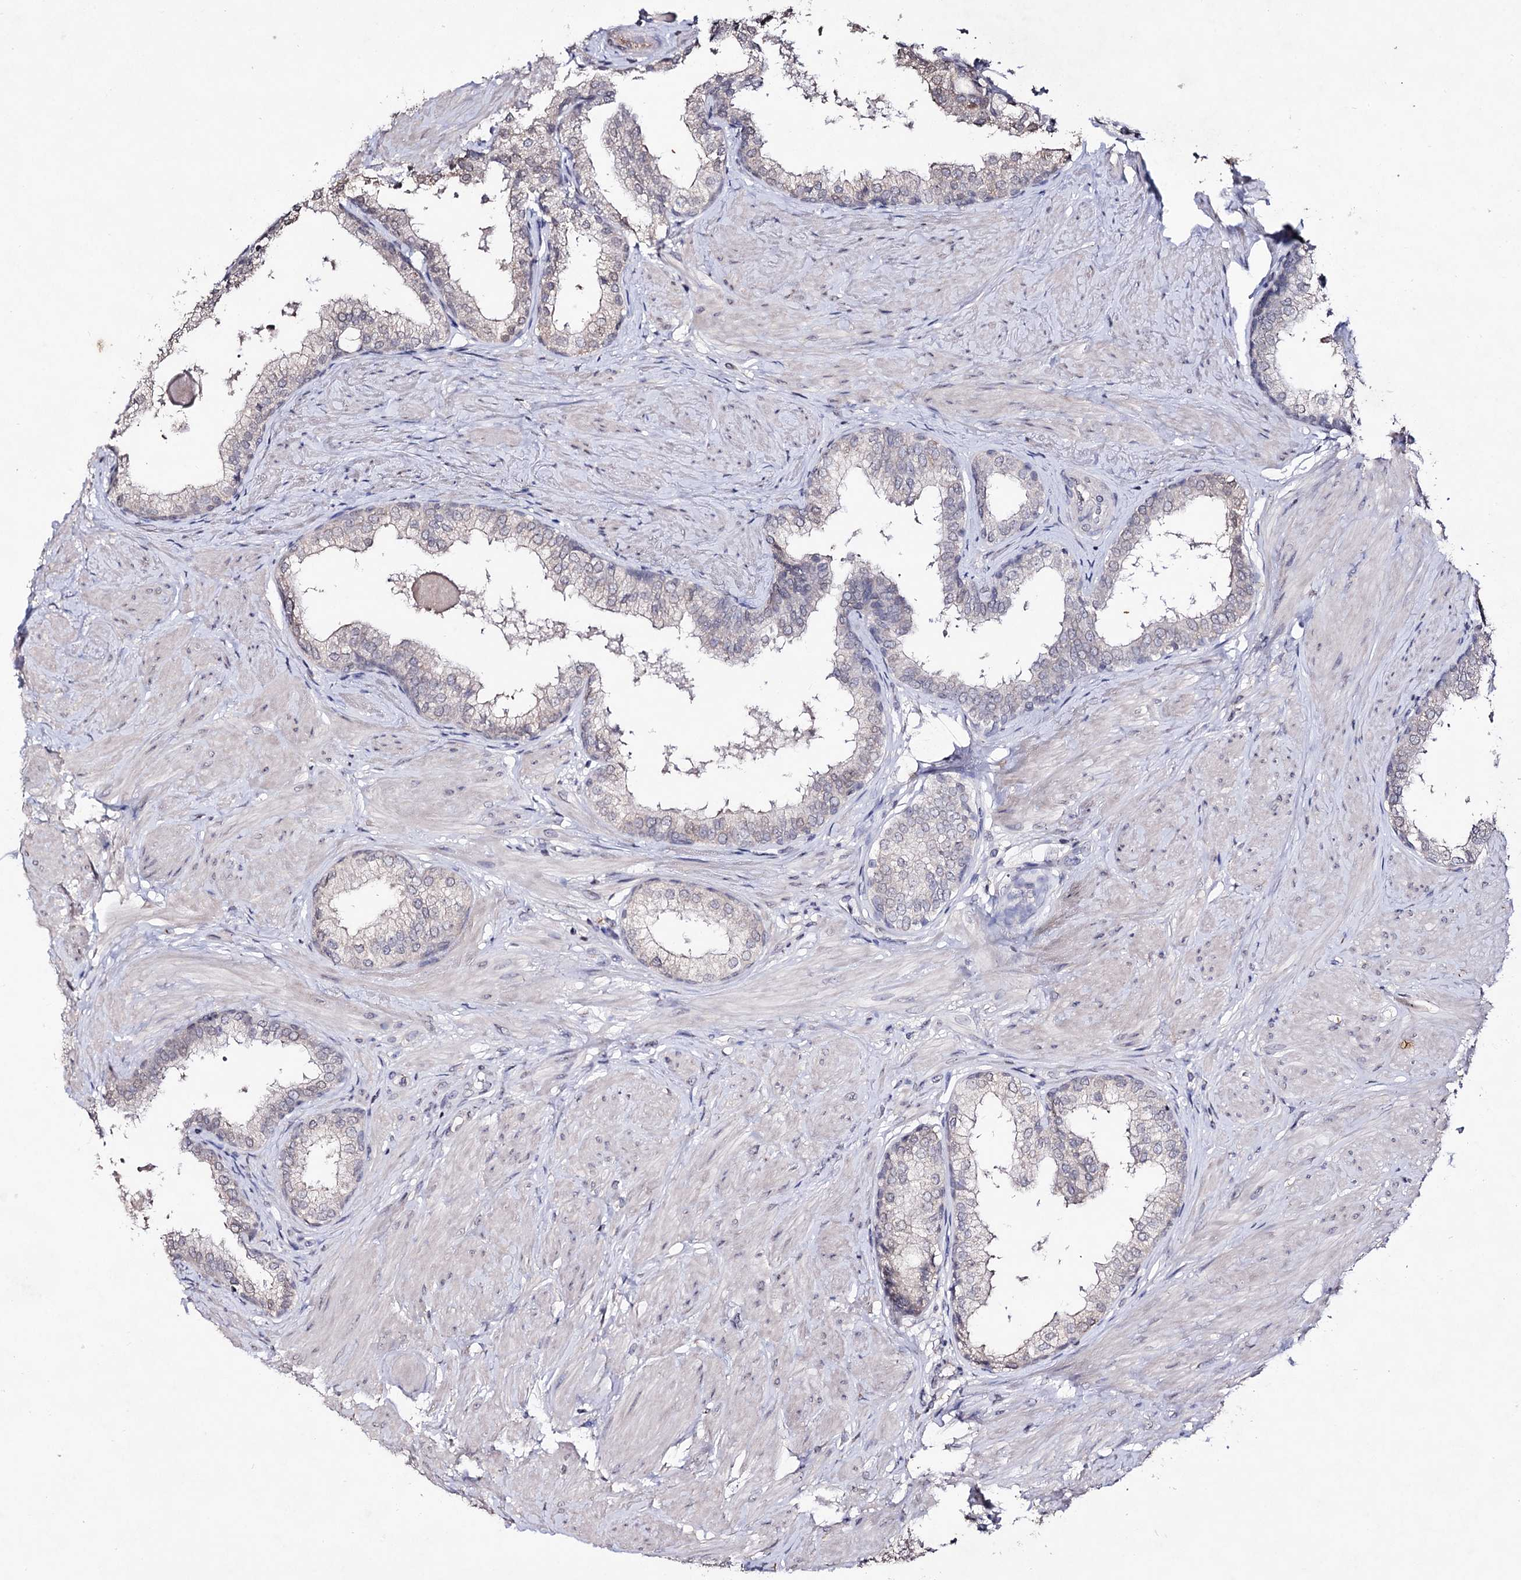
{"staining": {"intensity": "weak", "quantity": "<25%", "location": "cytoplasmic/membranous"}, "tissue": "prostate", "cell_type": "Glandular cells", "image_type": "normal", "snomed": [{"axis": "morphology", "description": "Normal tissue, NOS"}, {"axis": "topography", "description": "Prostate"}], "caption": "Protein analysis of unremarkable prostate reveals no significant staining in glandular cells. (DAB (3,3'-diaminobenzidine) immunohistochemistry (IHC), high magnification).", "gene": "PLIN1", "patient": {"sex": "male", "age": 48}}